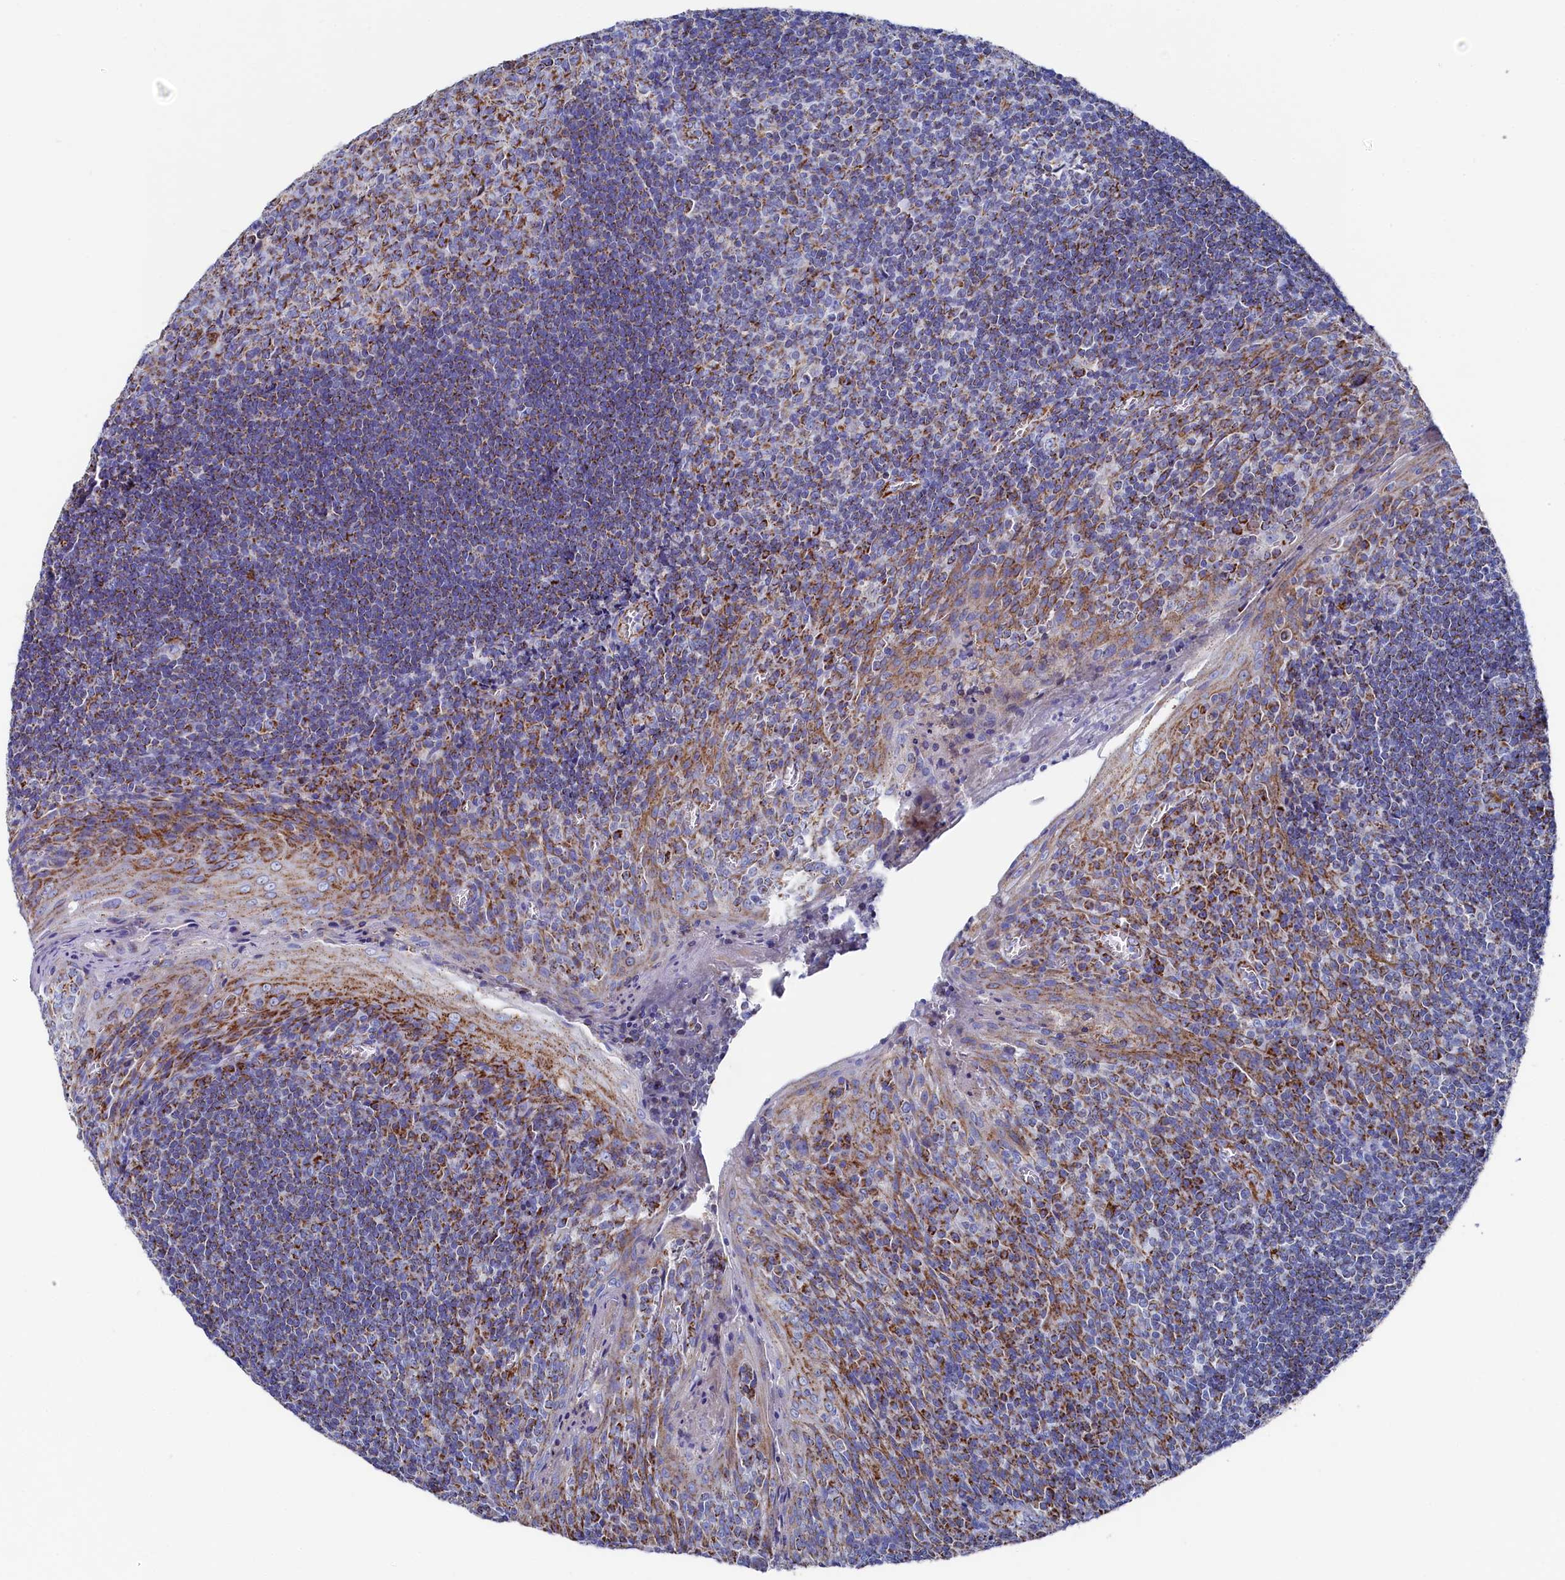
{"staining": {"intensity": "moderate", "quantity": ">75%", "location": "cytoplasmic/membranous"}, "tissue": "tonsil", "cell_type": "Germinal center cells", "image_type": "normal", "snomed": [{"axis": "morphology", "description": "Normal tissue, NOS"}, {"axis": "topography", "description": "Tonsil"}], "caption": "The immunohistochemical stain labels moderate cytoplasmic/membranous staining in germinal center cells of unremarkable tonsil.", "gene": "MMAB", "patient": {"sex": "male", "age": 27}}